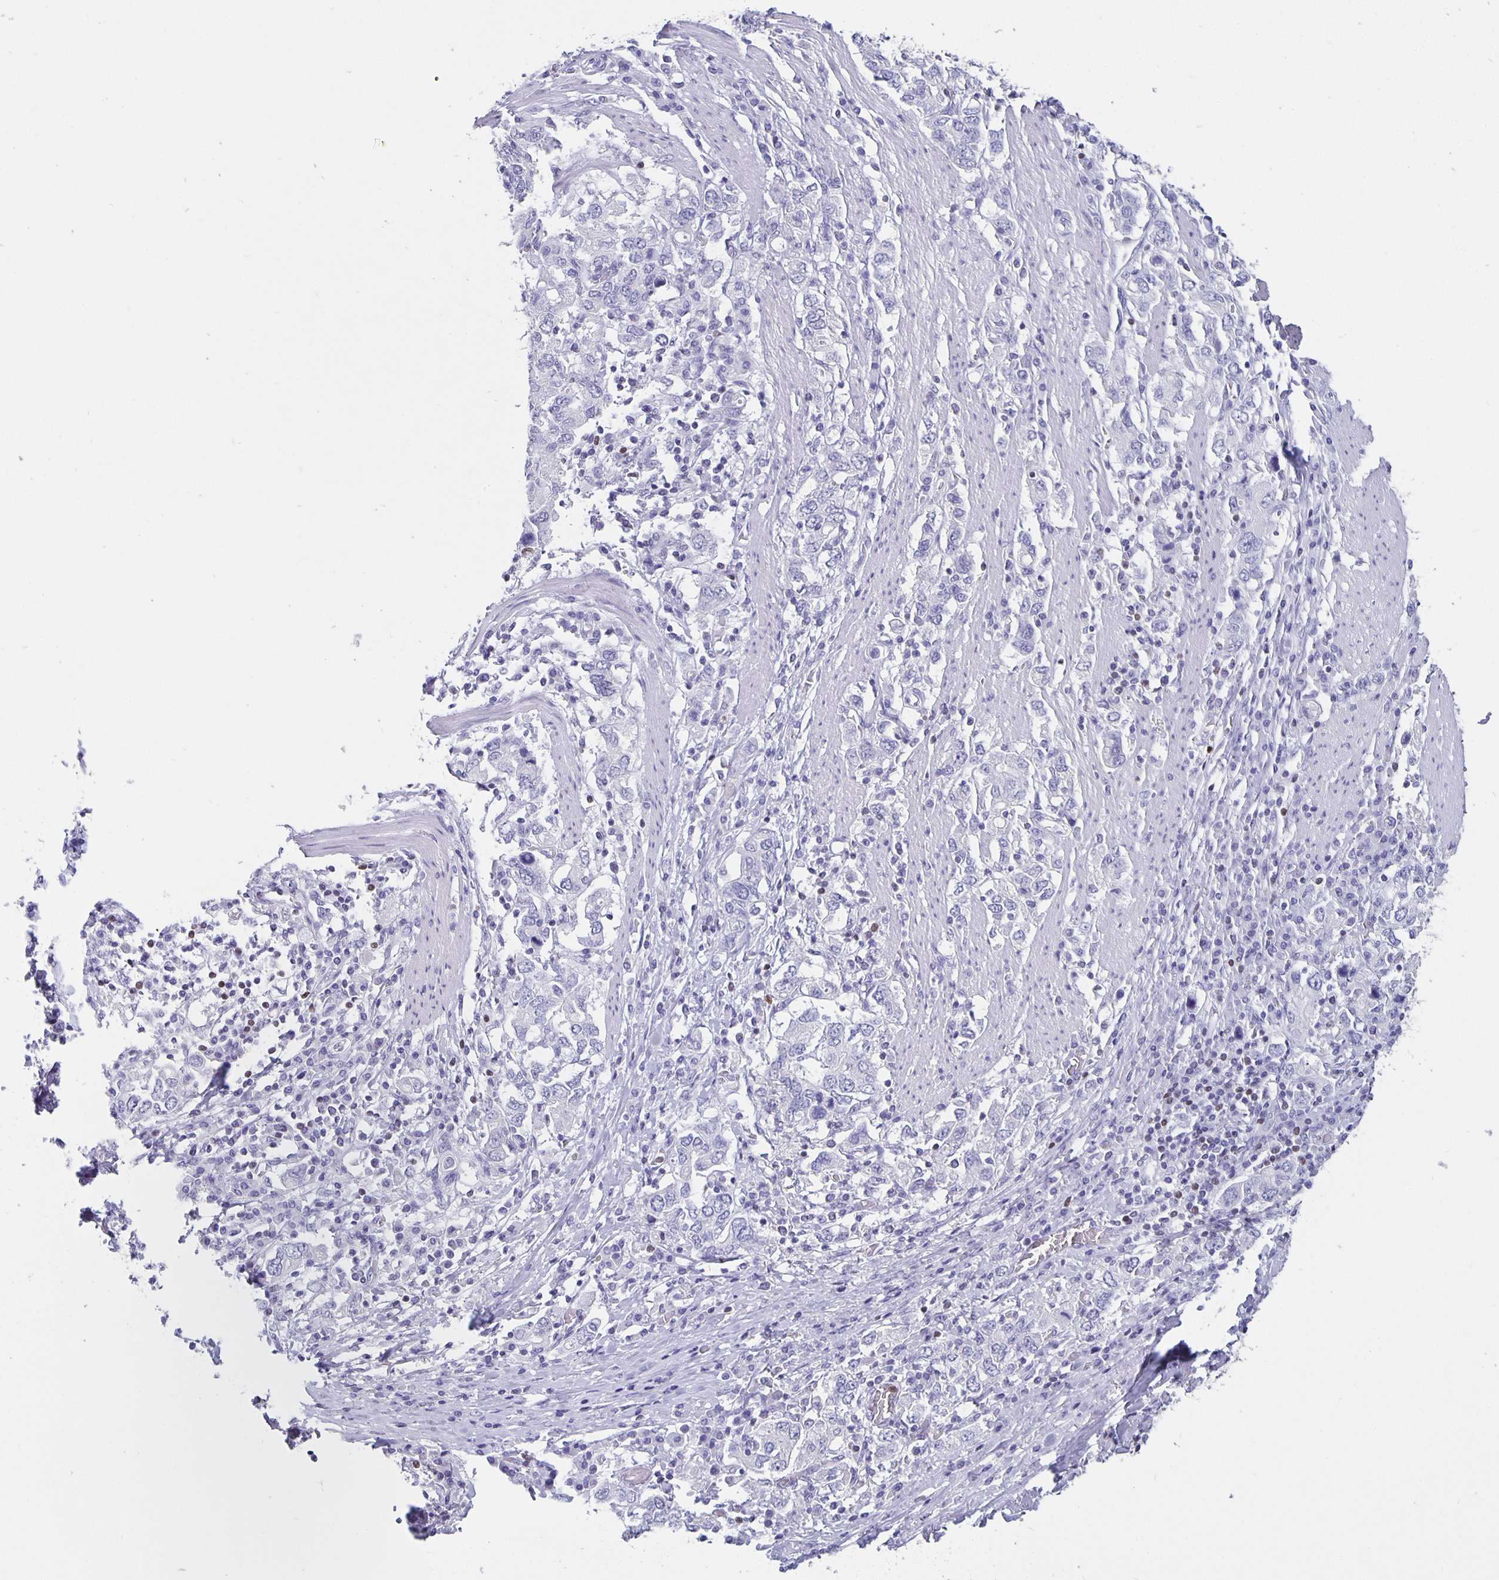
{"staining": {"intensity": "negative", "quantity": "none", "location": "none"}, "tissue": "stomach cancer", "cell_type": "Tumor cells", "image_type": "cancer", "snomed": [{"axis": "morphology", "description": "Adenocarcinoma, NOS"}, {"axis": "topography", "description": "Stomach, upper"}, {"axis": "topography", "description": "Stomach"}], "caption": "Human stomach adenocarcinoma stained for a protein using immunohistochemistry reveals no positivity in tumor cells.", "gene": "SATB2", "patient": {"sex": "male", "age": 62}}